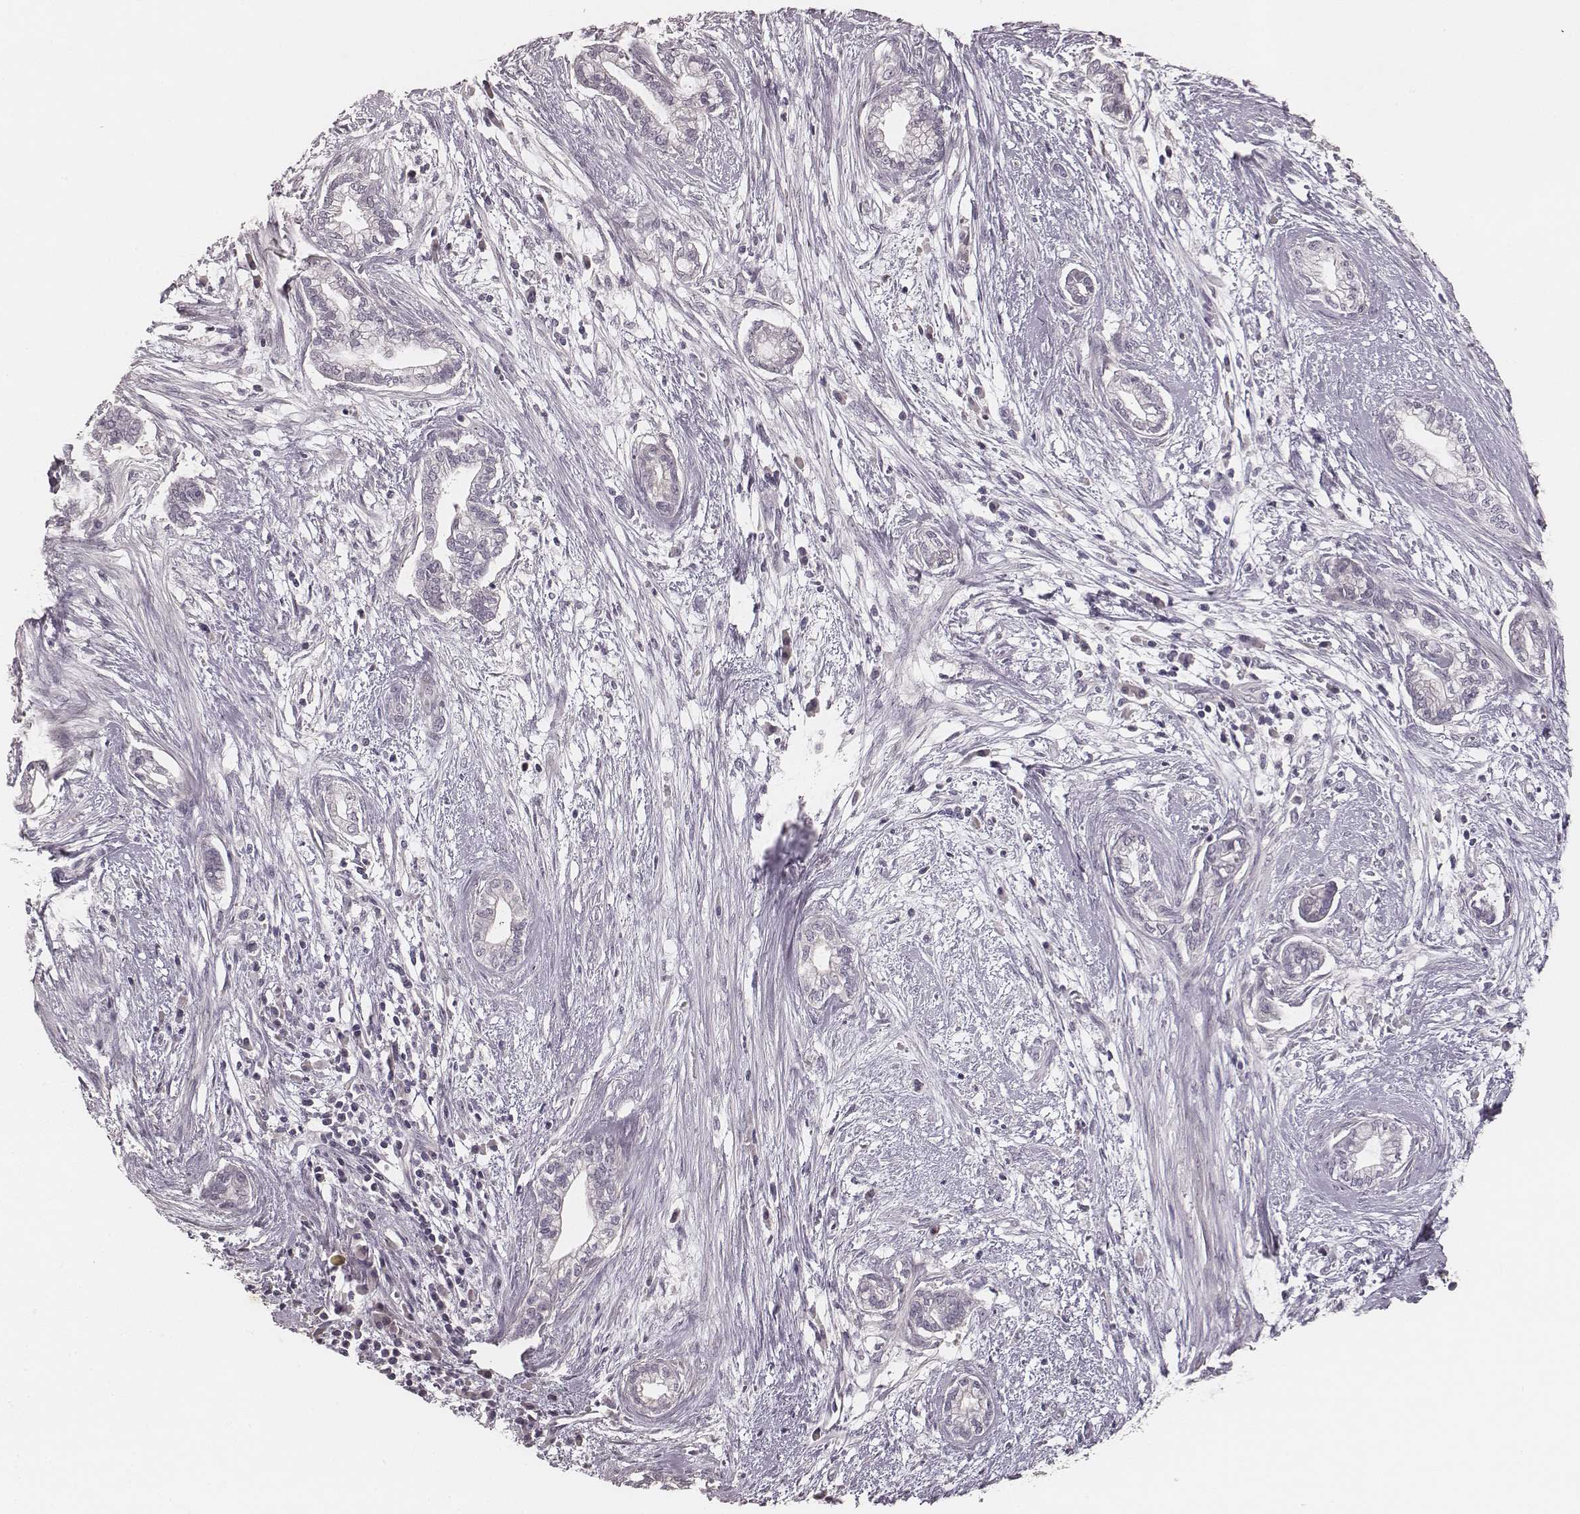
{"staining": {"intensity": "negative", "quantity": "none", "location": "none"}, "tissue": "cervical cancer", "cell_type": "Tumor cells", "image_type": "cancer", "snomed": [{"axis": "morphology", "description": "Adenocarcinoma, NOS"}, {"axis": "topography", "description": "Cervix"}], "caption": "The image displays no staining of tumor cells in adenocarcinoma (cervical).", "gene": "MADCAM1", "patient": {"sex": "female", "age": 62}}